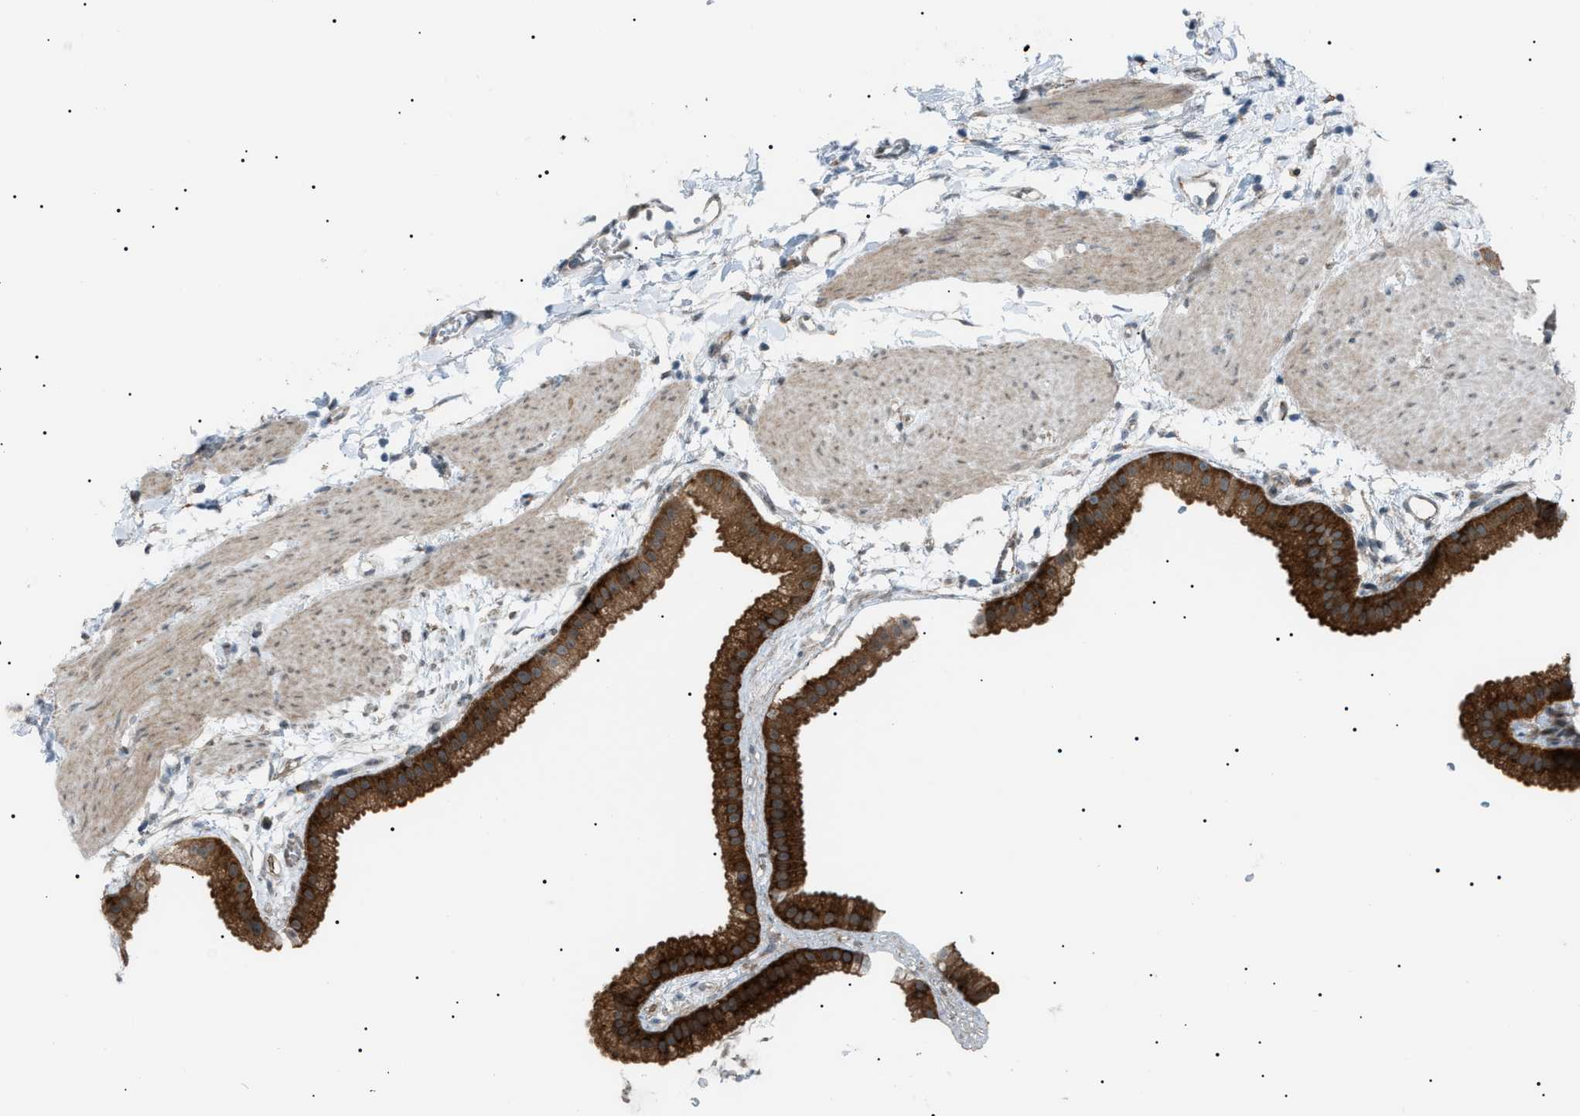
{"staining": {"intensity": "strong", "quantity": ">75%", "location": "cytoplasmic/membranous"}, "tissue": "gallbladder", "cell_type": "Glandular cells", "image_type": "normal", "snomed": [{"axis": "morphology", "description": "Normal tissue, NOS"}, {"axis": "topography", "description": "Gallbladder"}], "caption": "IHC histopathology image of normal human gallbladder stained for a protein (brown), which reveals high levels of strong cytoplasmic/membranous positivity in approximately >75% of glandular cells.", "gene": "LPIN2", "patient": {"sex": "female", "age": 64}}